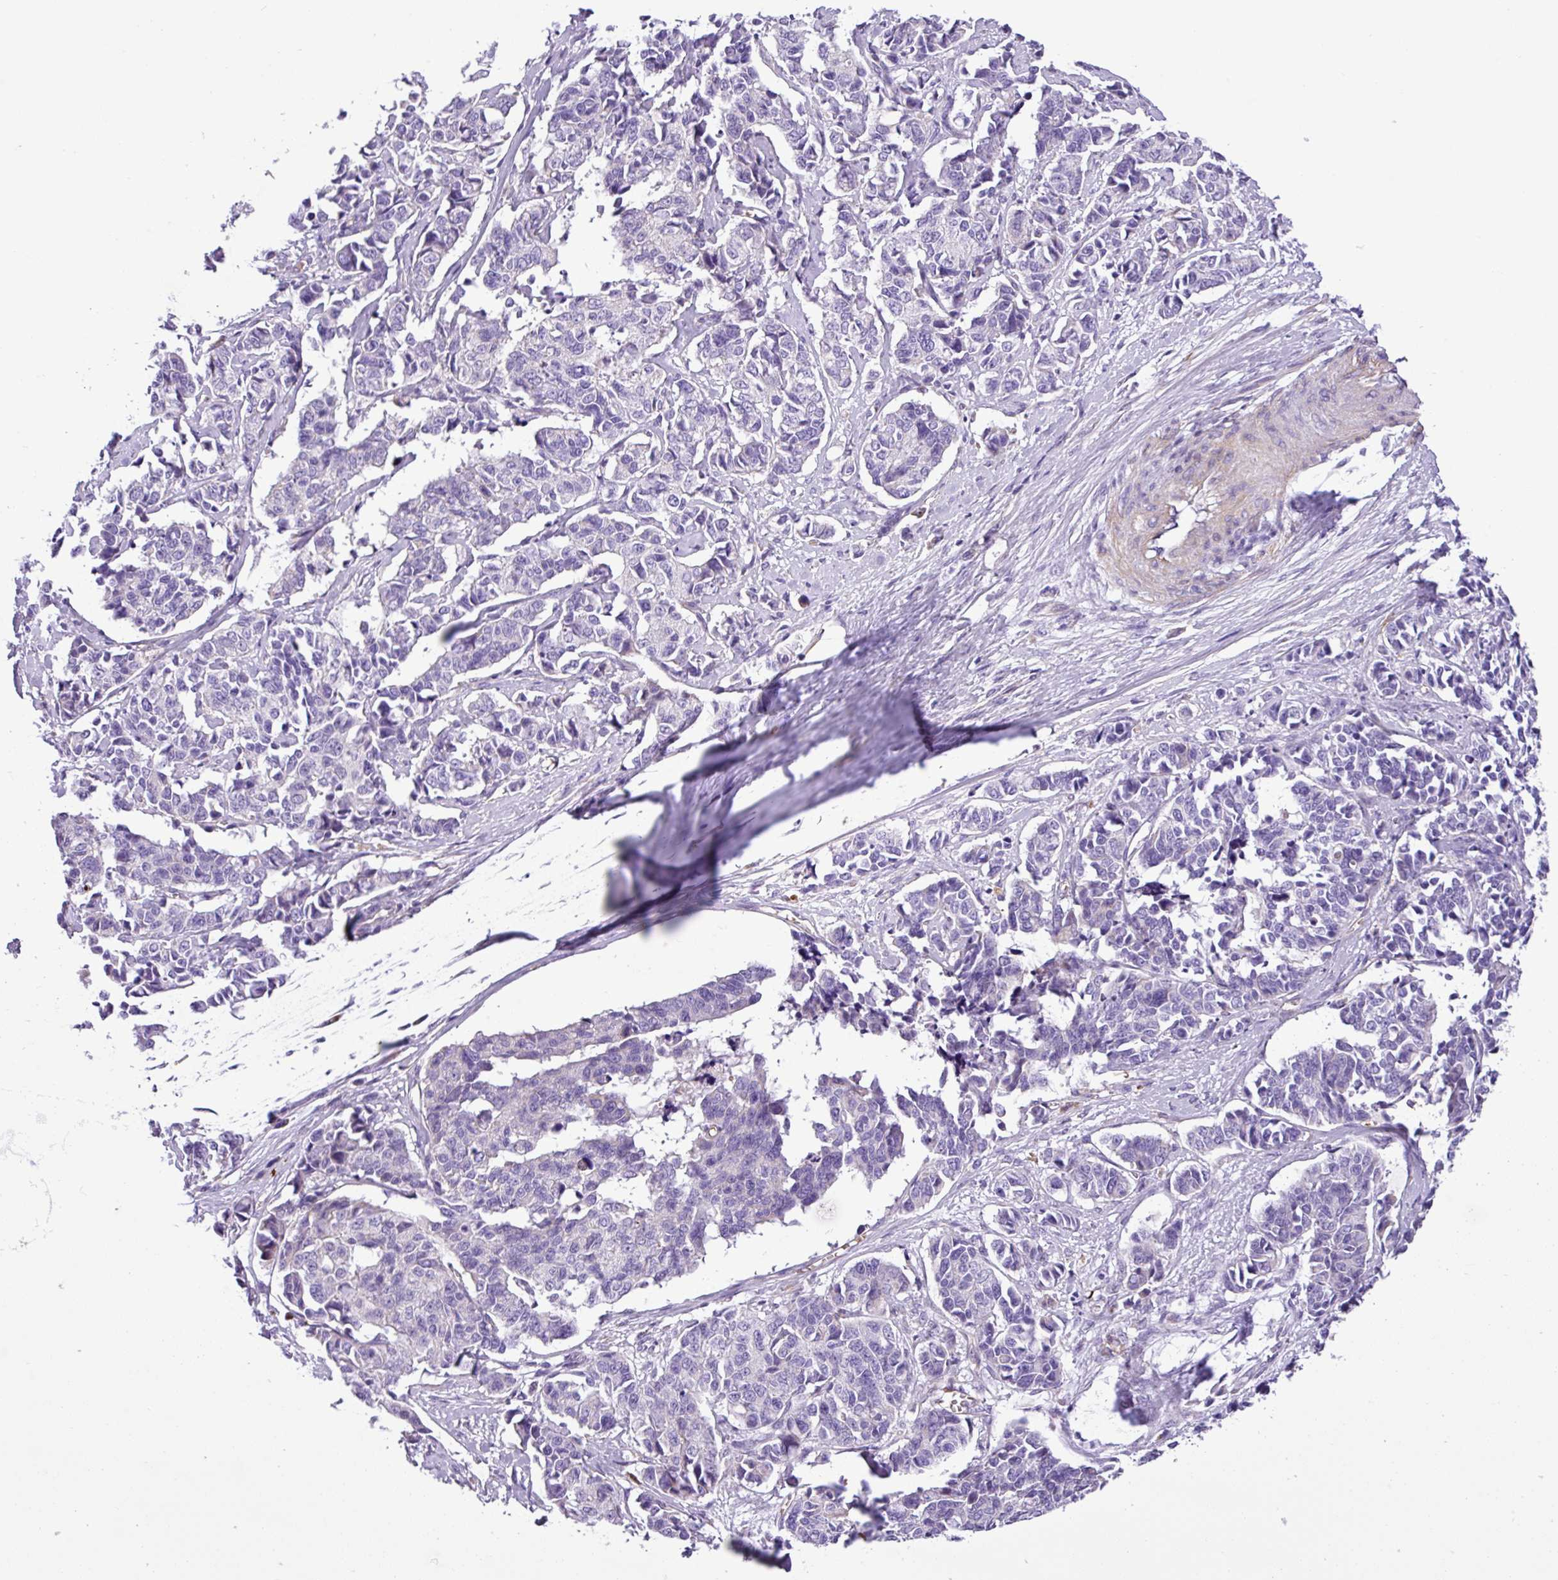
{"staining": {"intensity": "negative", "quantity": "none", "location": "none"}, "tissue": "cervical cancer", "cell_type": "Tumor cells", "image_type": "cancer", "snomed": [{"axis": "morphology", "description": "Normal tissue, NOS"}, {"axis": "morphology", "description": "Squamous cell carcinoma, NOS"}, {"axis": "topography", "description": "Cervix"}], "caption": "Tumor cells show no significant expression in cervical cancer (squamous cell carcinoma).", "gene": "C11orf91", "patient": {"sex": "female", "age": 35}}